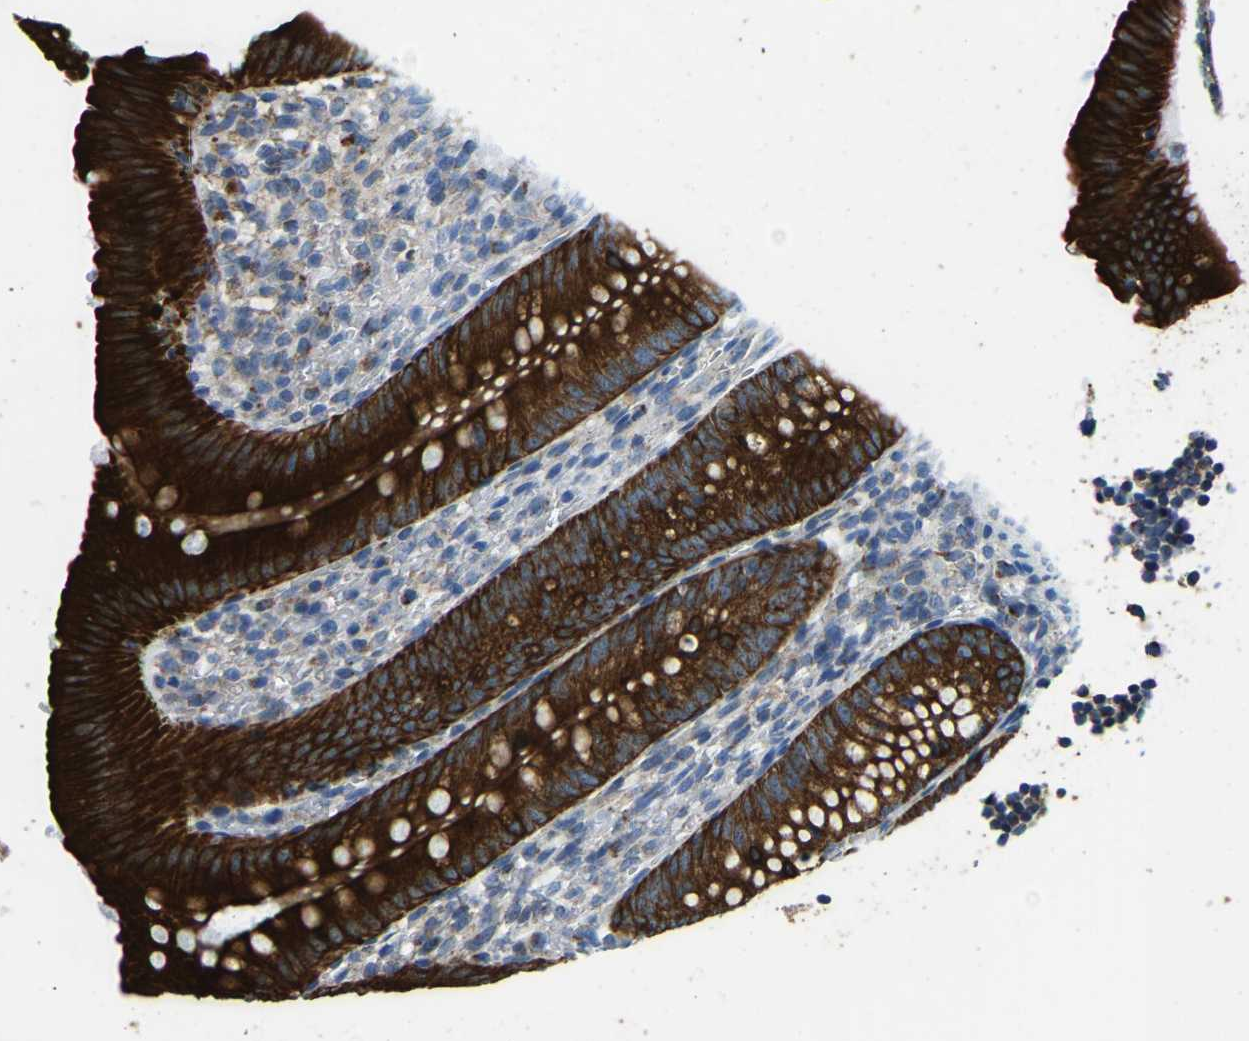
{"staining": {"intensity": "strong", "quantity": ">75%", "location": "cytoplasmic/membranous"}, "tissue": "appendix", "cell_type": "Glandular cells", "image_type": "normal", "snomed": [{"axis": "morphology", "description": "Normal tissue, NOS"}, {"axis": "topography", "description": "Appendix"}], "caption": "Protein expression analysis of normal appendix shows strong cytoplasmic/membranous expression in approximately >75% of glandular cells.", "gene": "ZNF200", "patient": {"sex": "male", "age": 1}}